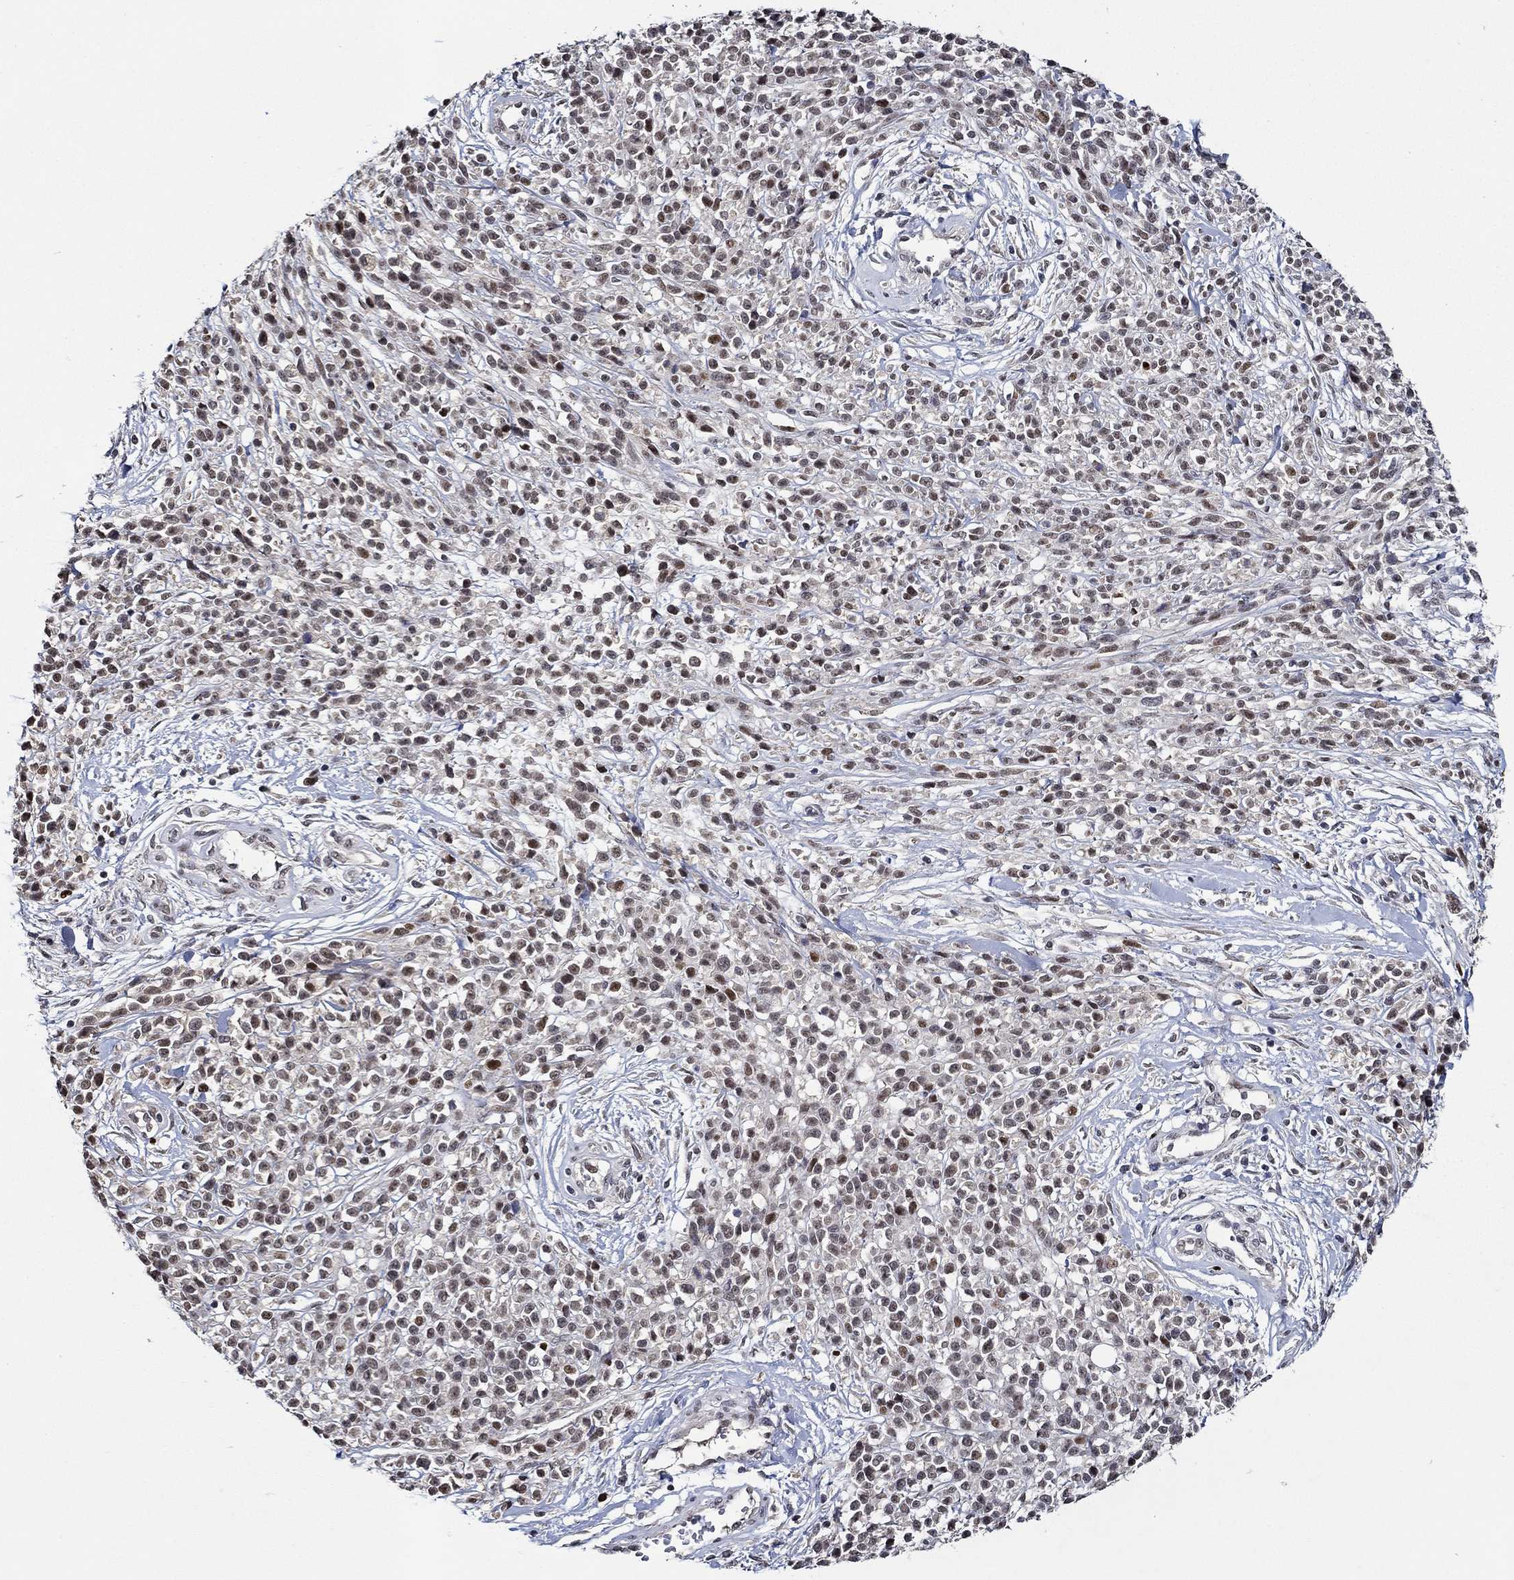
{"staining": {"intensity": "strong", "quantity": "<25%", "location": "nuclear"}, "tissue": "melanoma", "cell_type": "Tumor cells", "image_type": "cancer", "snomed": [{"axis": "morphology", "description": "Malignant melanoma, NOS"}, {"axis": "topography", "description": "Skin"}, {"axis": "topography", "description": "Skin of trunk"}], "caption": "Strong nuclear staining is present in approximately <25% of tumor cells in melanoma.", "gene": "GATA2", "patient": {"sex": "male", "age": 74}}